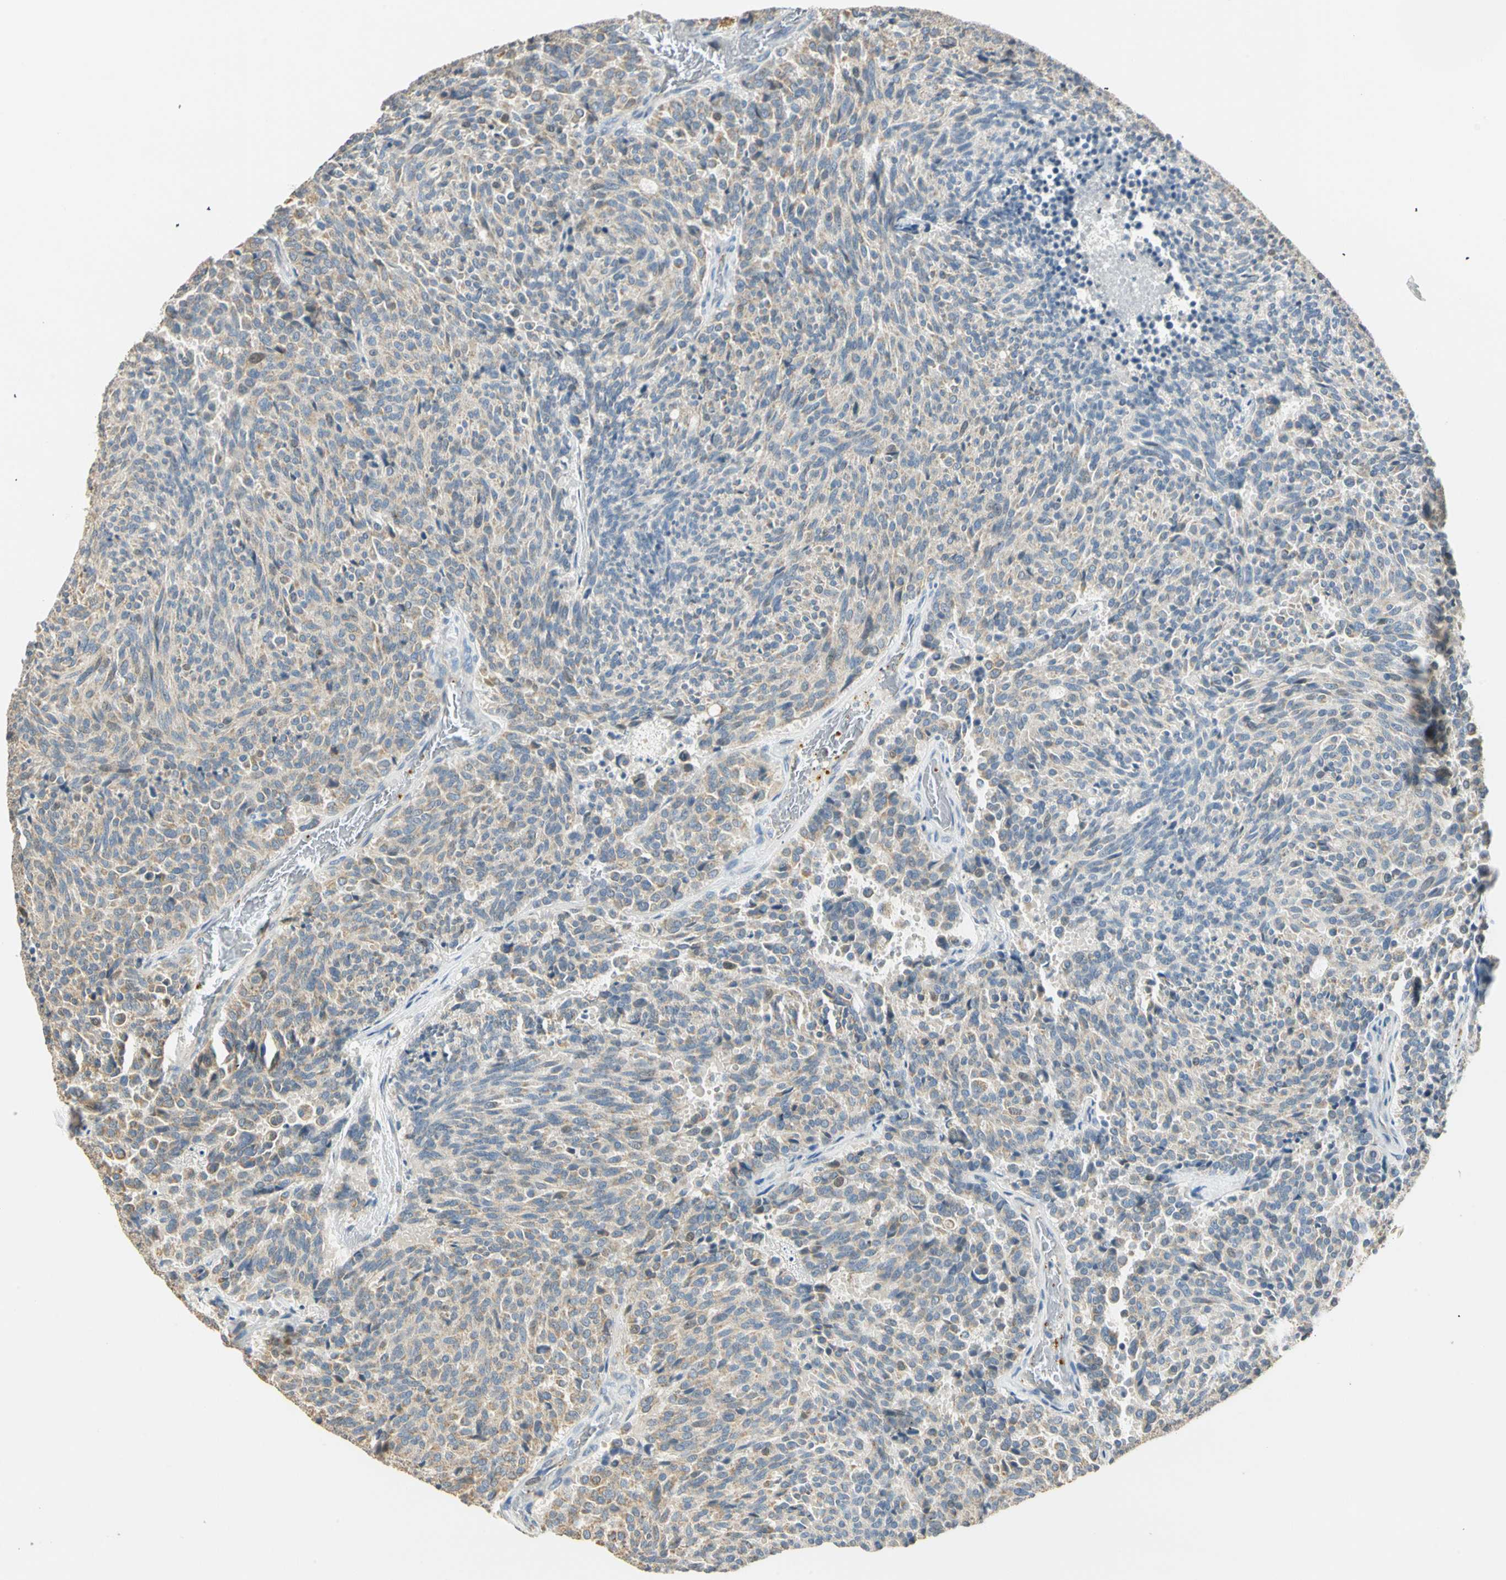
{"staining": {"intensity": "weak", "quantity": "<25%", "location": "cytoplasmic/membranous"}, "tissue": "carcinoid", "cell_type": "Tumor cells", "image_type": "cancer", "snomed": [{"axis": "morphology", "description": "Carcinoid, malignant, NOS"}, {"axis": "topography", "description": "Pancreas"}], "caption": "Tumor cells show no significant protein staining in carcinoid (malignant).", "gene": "RAD18", "patient": {"sex": "female", "age": 54}}